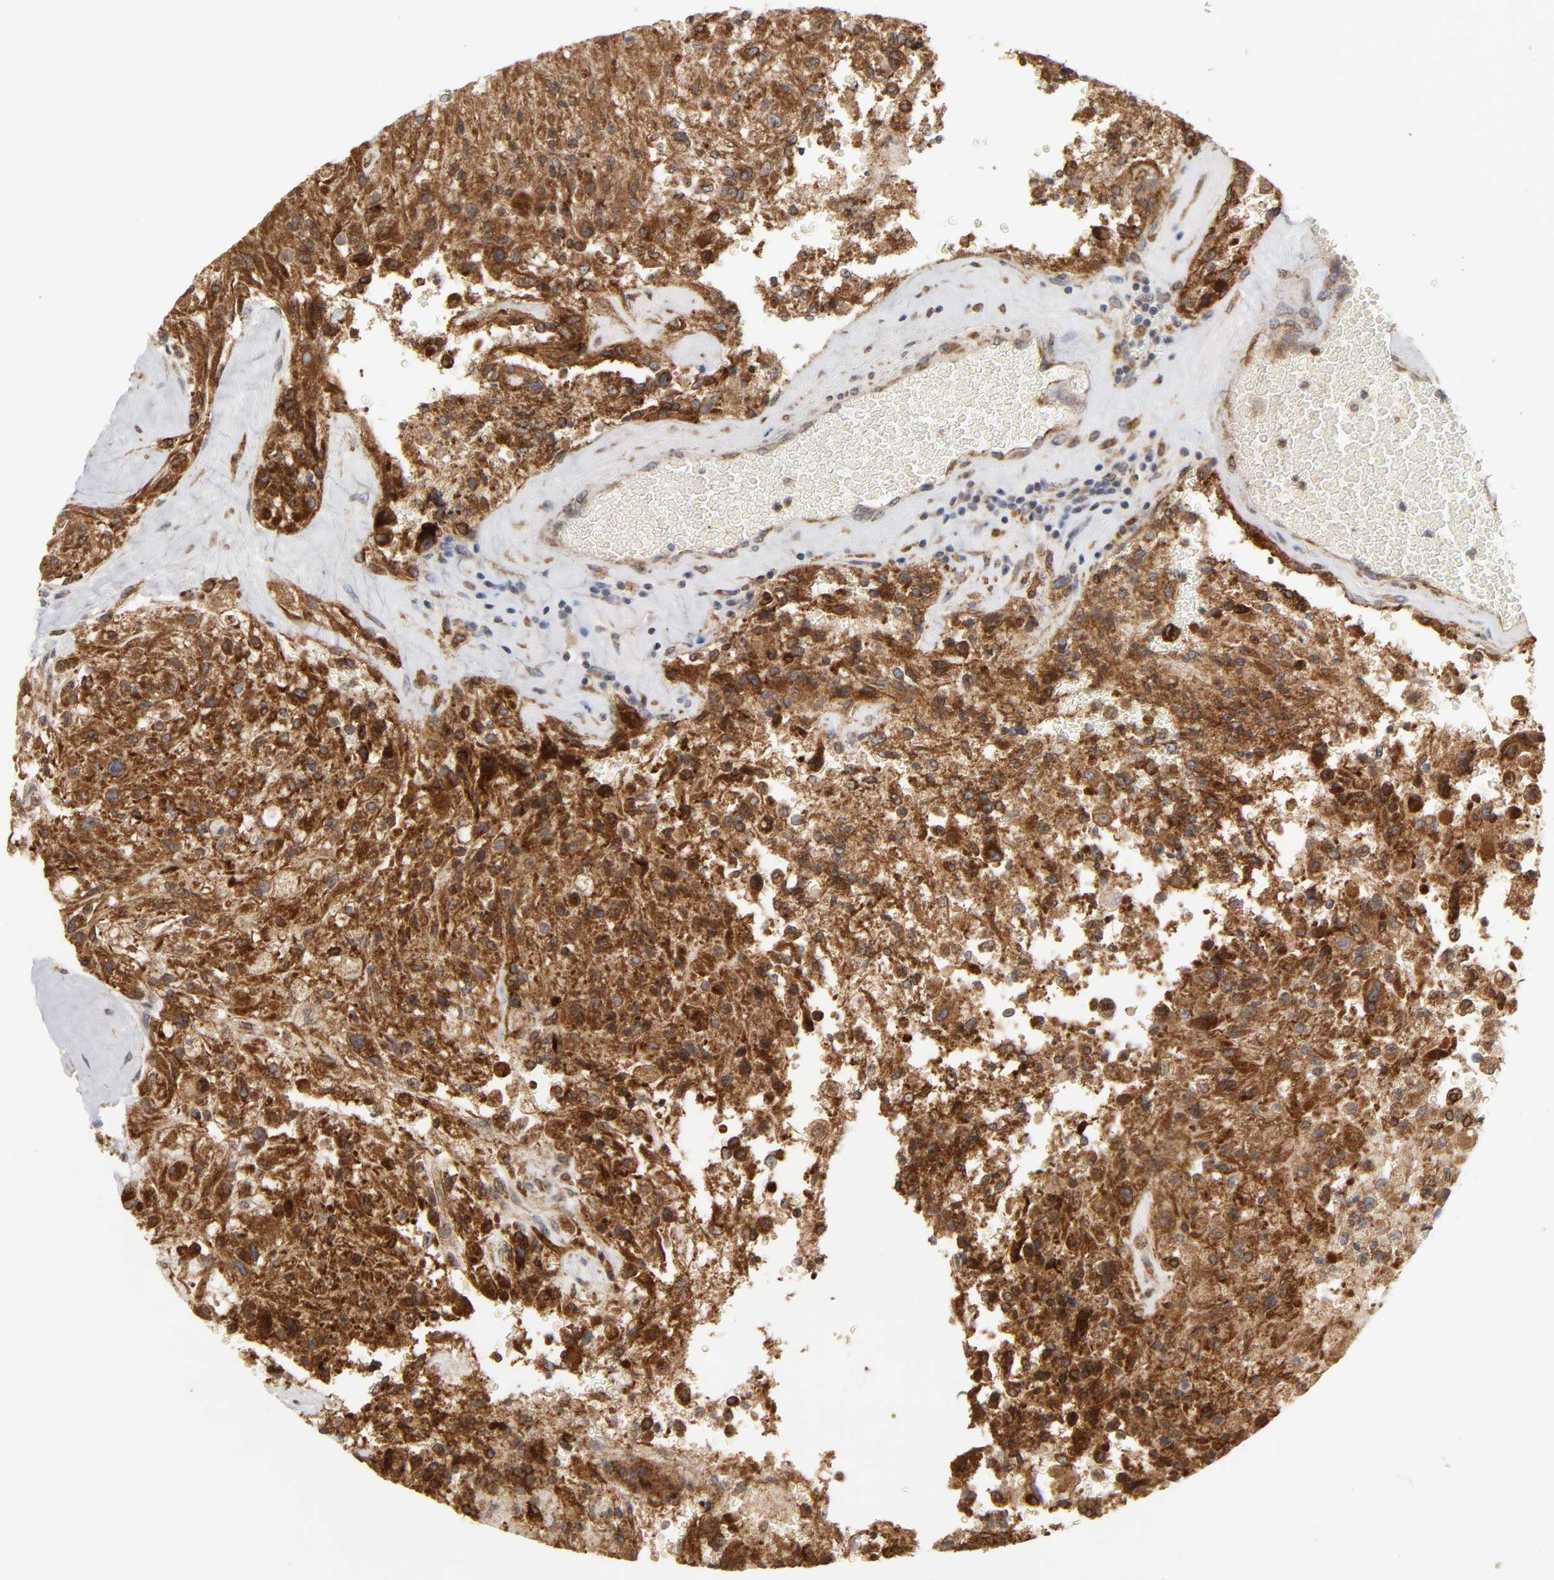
{"staining": {"intensity": "strong", "quantity": ">75%", "location": "cytoplasmic/membranous"}, "tissue": "glioma", "cell_type": "Tumor cells", "image_type": "cancer", "snomed": [{"axis": "morphology", "description": "Normal tissue, NOS"}, {"axis": "morphology", "description": "Glioma, malignant, High grade"}, {"axis": "topography", "description": "Cerebral cortex"}], "caption": "Malignant high-grade glioma was stained to show a protein in brown. There is high levels of strong cytoplasmic/membranous positivity in about >75% of tumor cells.", "gene": "POR", "patient": {"sex": "male", "age": 56}}